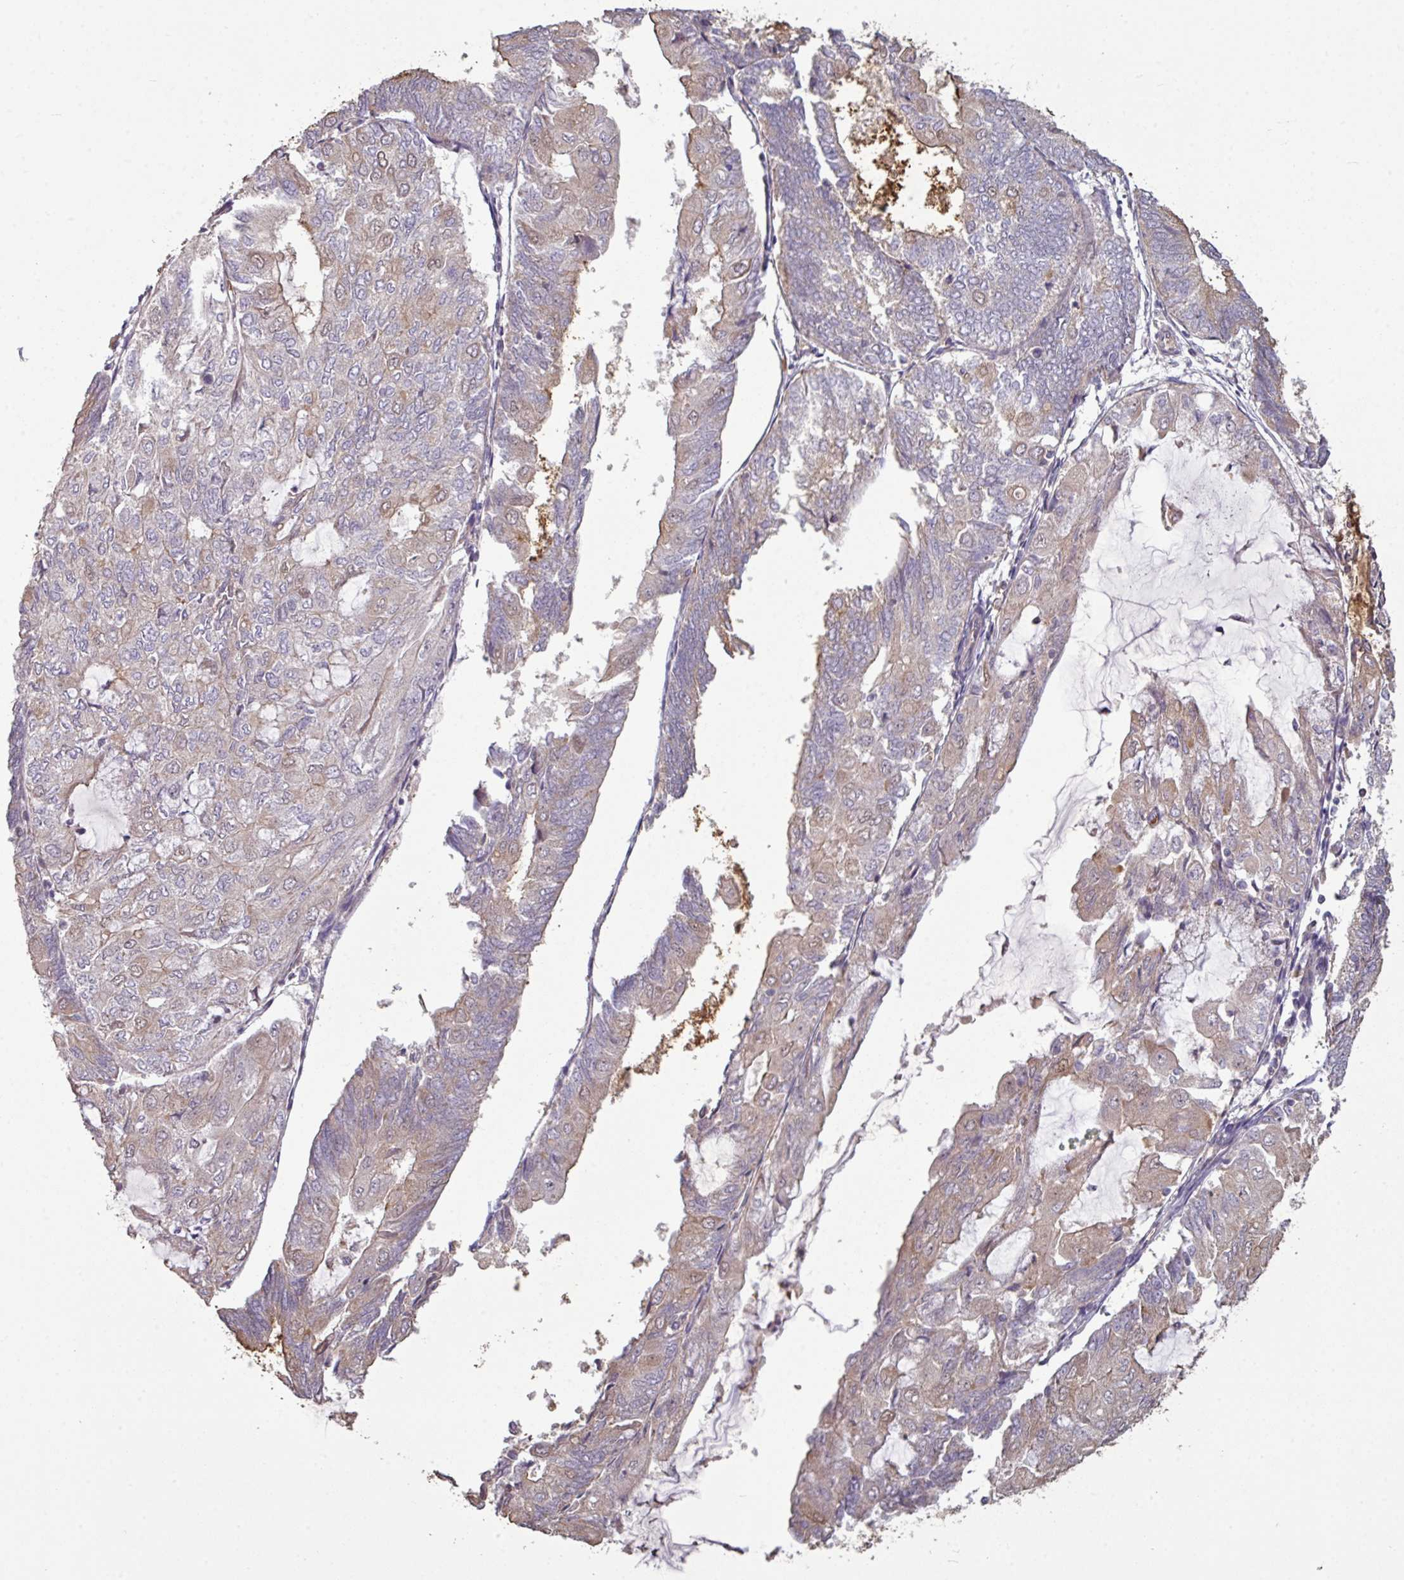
{"staining": {"intensity": "weak", "quantity": "25%-75%", "location": "cytoplasmic/membranous"}, "tissue": "endometrial cancer", "cell_type": "Tumor cells", "image_type": "cancer", "snomed": [{"axis": "morphology", "description": "Adenocarcinoma, NOS"}, {"axis": "topography", "description": "Endometrium"}], "caption": "Protein expression by immunohistochemistry exhibits weak cytoplasmic/membranous expression in about 25%-75% of tumor cells in endometrial cancer (adenocarcinoma).", "gene": "NHSL2", "patient": {"sex": "female", "age": 81}}